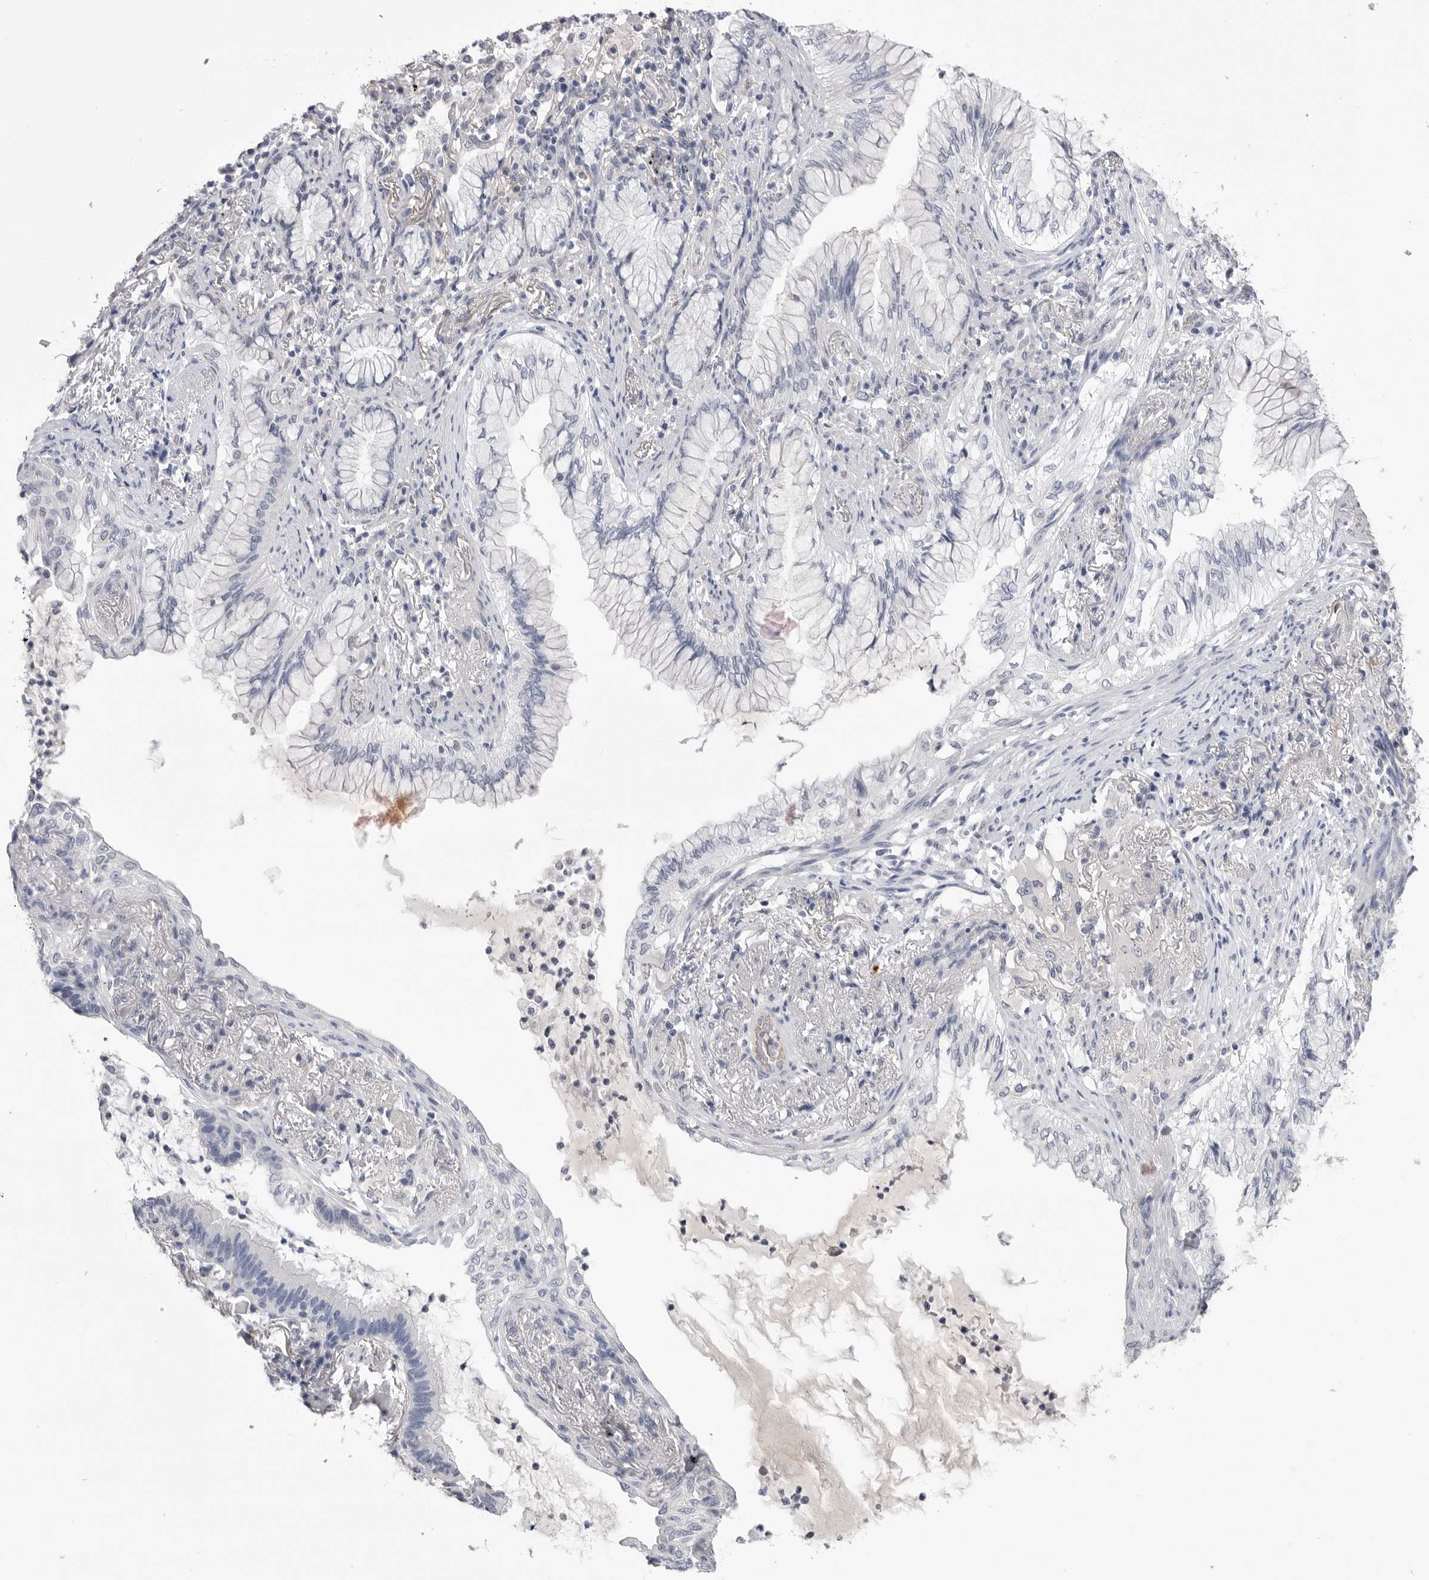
{"staining": {"intensity": "negative", "quantity": "none", "location": "none"}, "tissue": "lung cancer", "cell_type": "Tumor cells", "image_type": "cancer", "snomed": [{"axis": "morphology", "description": "Adenocarcinoma, NOS"}, {"axis": "topography", "description": "Lung"}], "caption": "This photomicrograph is of lung cancer (adenocarcinoma) stained with IHC to label a protein in brown with the nuclei are counter-stained blue. There is no staining in tumor cells.", "gene": "DLGAP3", "patient": {"sex": "female", "age": 70}}